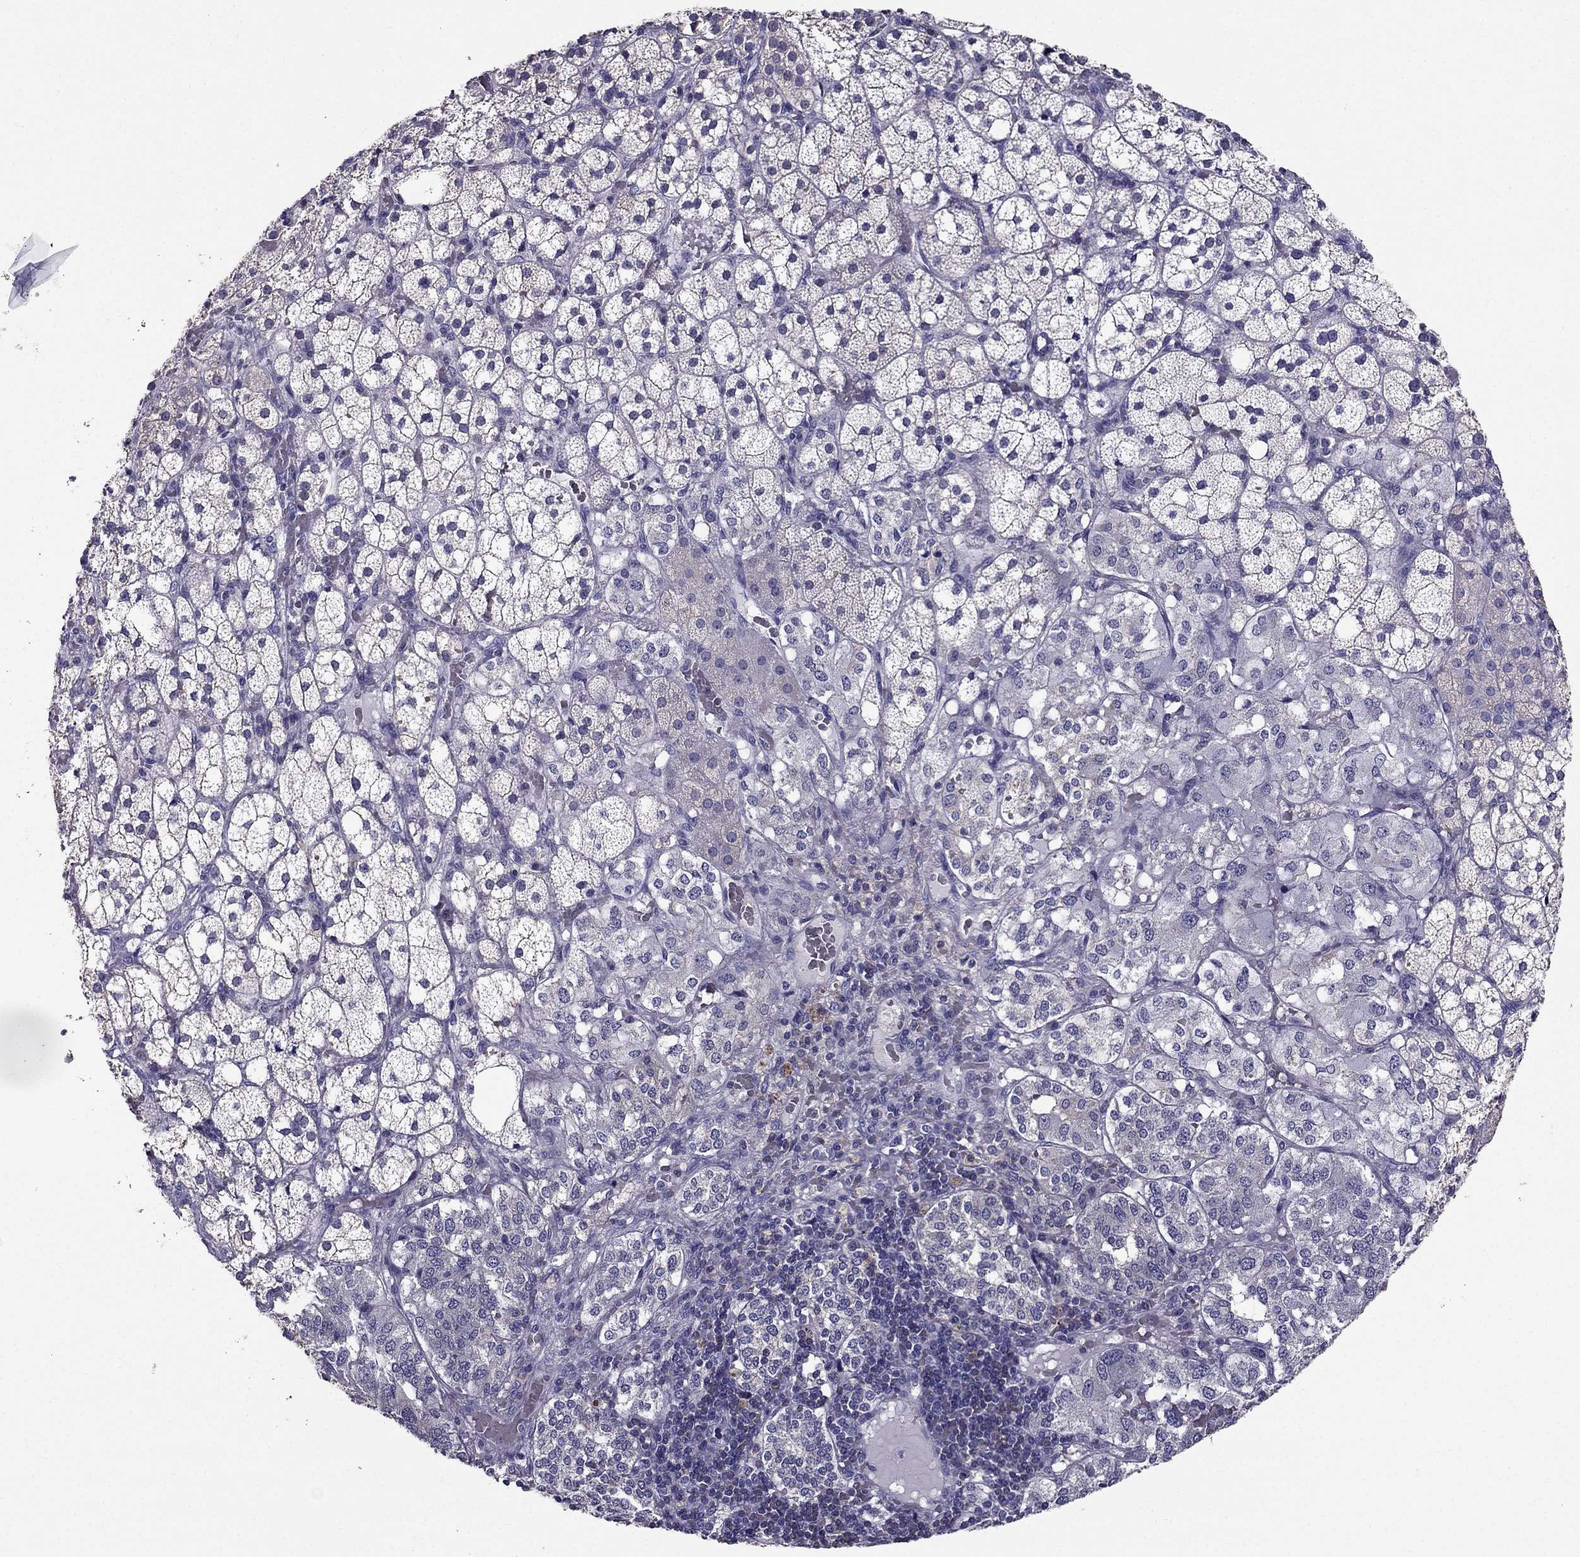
{"staining": {"intensity": "negative", "quantity": "none", "location": "none"}, "tissue": "adrenal gland", "cell_type": "Glandular cells", "image_type": "normal", "snomed": [{"axis": "morphology", "description": "Normal tissue, NOS"}, {"axis": "topography", "description": "Adrenal gland"}], "caption": "Immunohistochemistry histopathology image of unremarkable adrenal gland: human adrenal gland stained with DAB exhibits no significant protein staining in glandular cells.", "gene": "AAK1", "patient": {"sex": "male", "age": 53}}